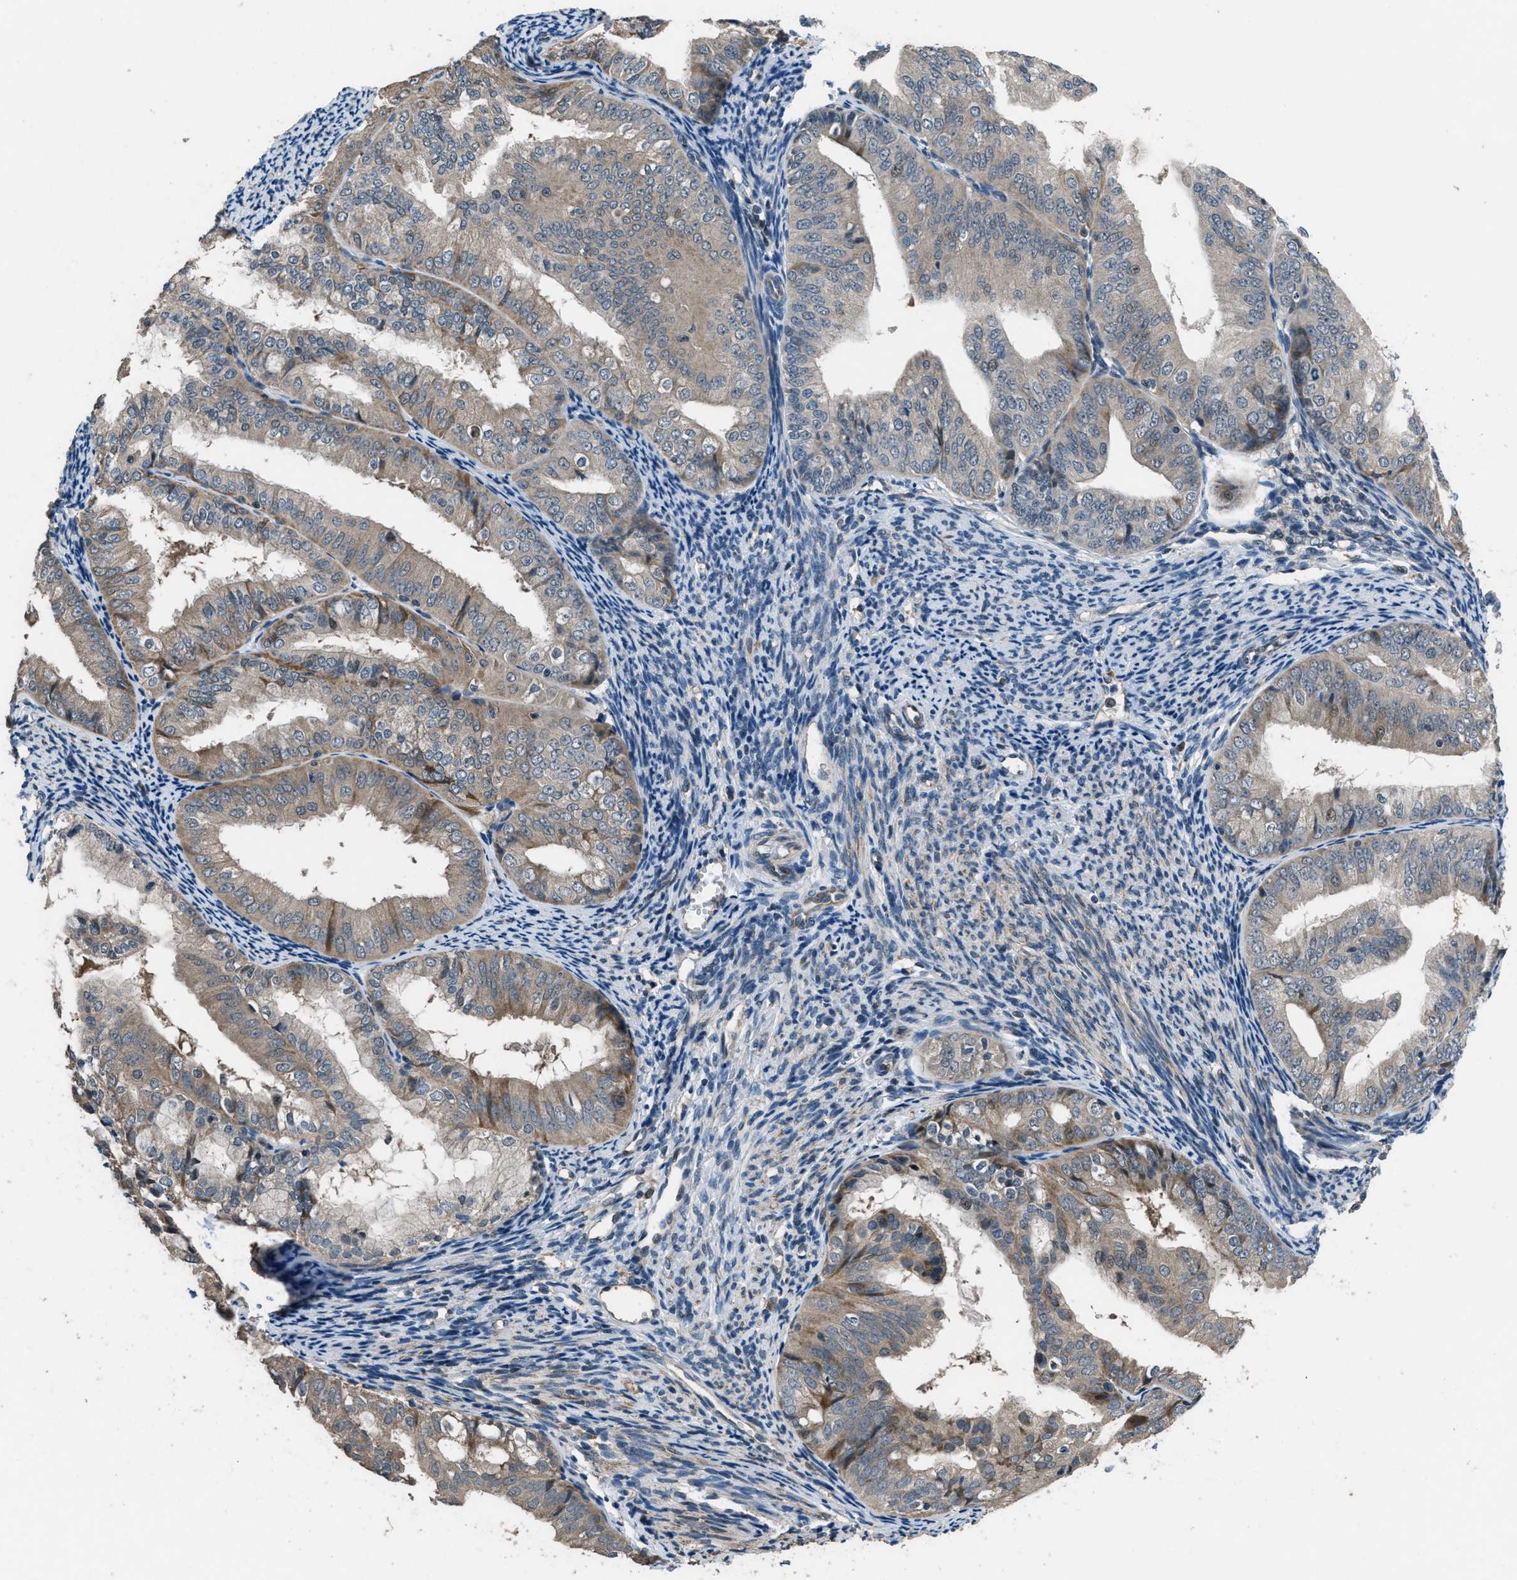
{"staining": {"intensity": "weak", "quantity": ">75%", "location": "cytoplasmic/membranous"}, "tissue": "endometrial cancer", "cell_type": "Tumor cells", "image_type": "cancer", "snomed": [{"axis": "morphology", "description": "Adenocarcinoma, NOS"}, {"axis": "topography", "description": "Endometrium"}], "caption": "The image demonstrates staining of endometrial adenocarcinoma, revealing weak cytoplasmic/membranous protein positivity (brown color) within tumor cells.", "gene": "NAT1", "patient": {"sex": "female", "age": 63}}